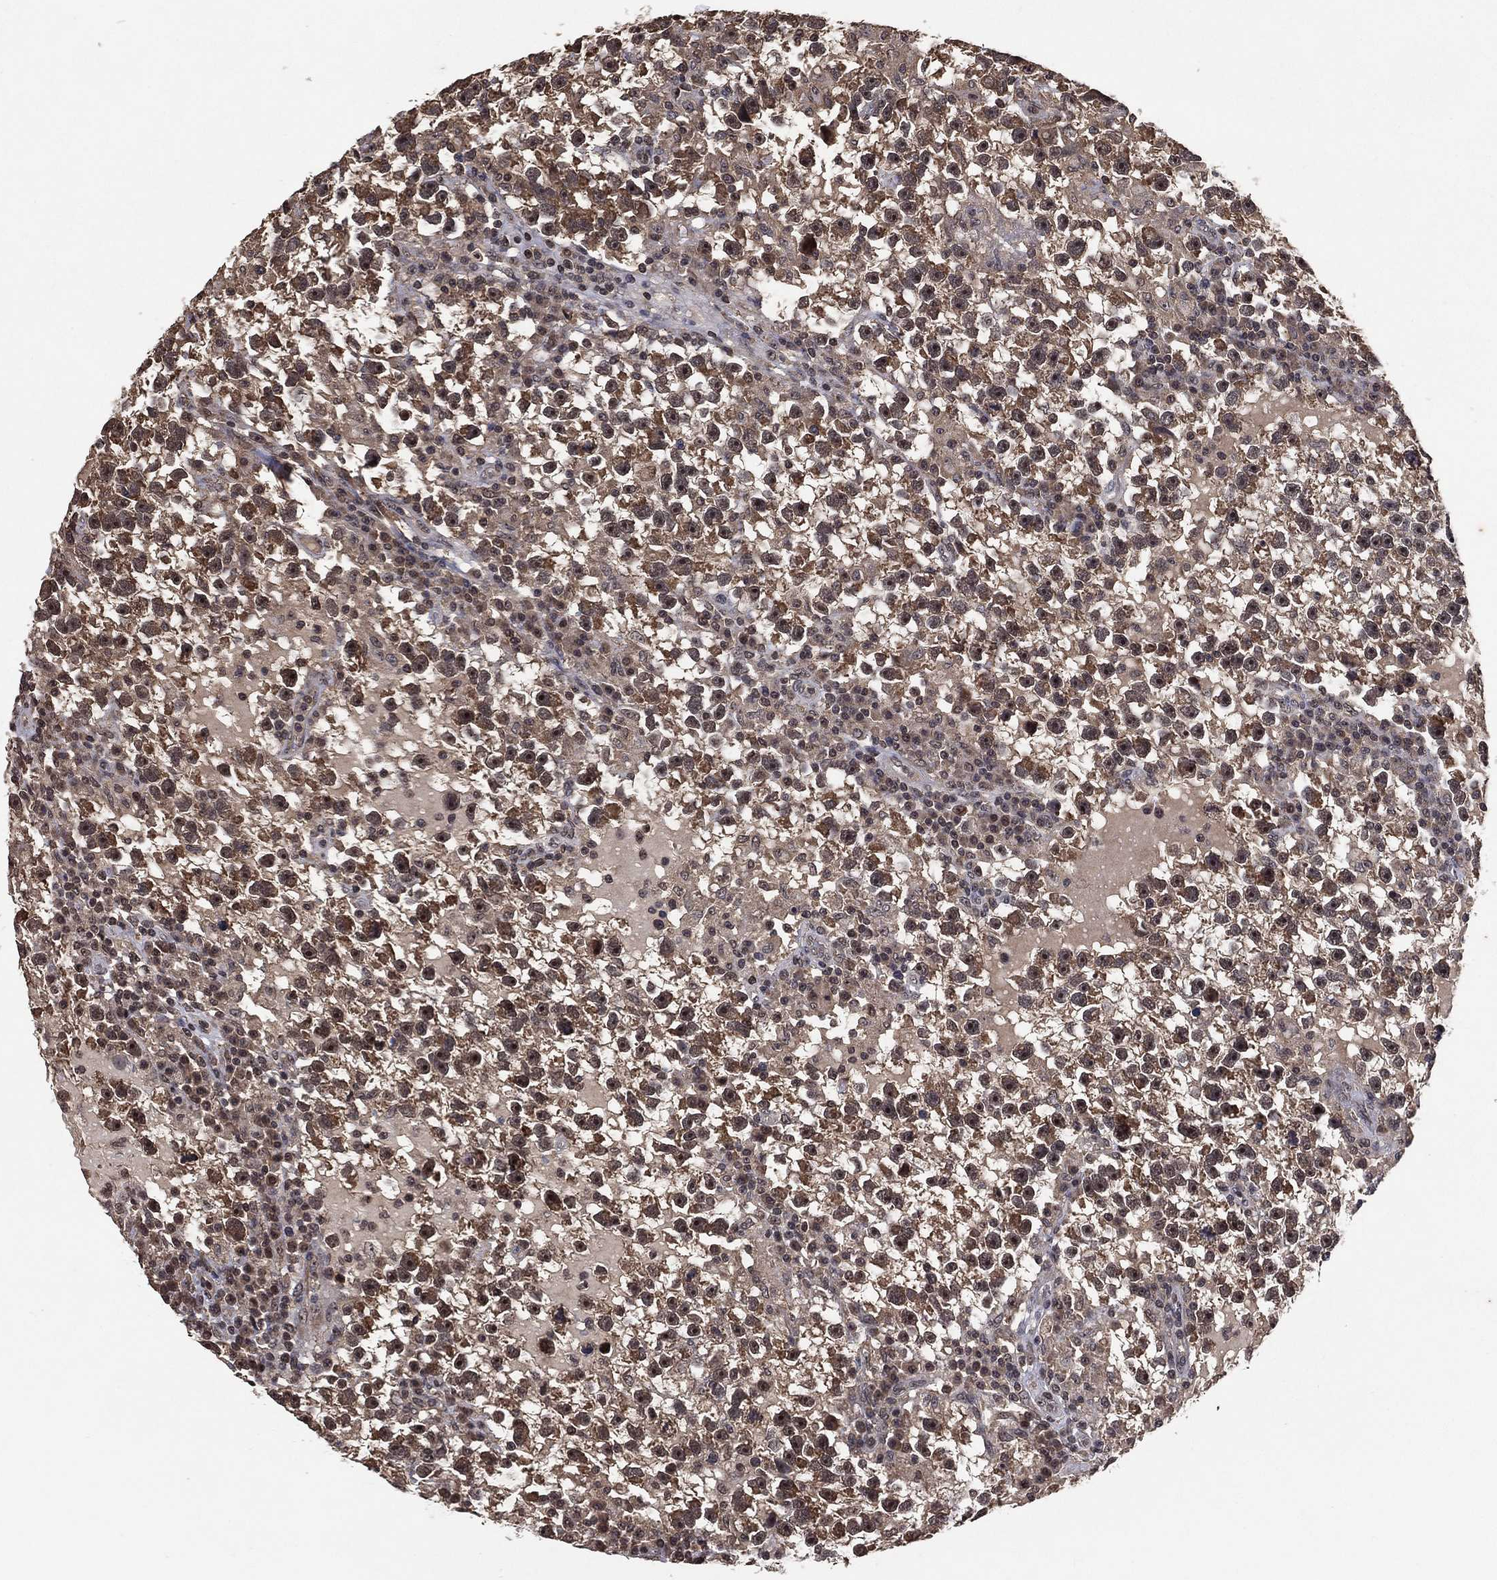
{"staining": {"intensity": "moderate", "quantity": "25%-75%", "location": "cytoplasmic/membranous"}, "tissue": "testis cancer", "cell_type": "Tumor cells", "image_type": "cancer", "snomed": [{"axis": "morphology", "description": "Seminoma, NOS"}, {"axis": "topography", "description": "Testis"}], "caption": "This is a histology image of immunohistochemistry (IHC) staining of seminoma (testis), which shows moderate staining in the cytoplasmic/membranous of tumor cells.", "gene": "NELFCD", "patient": {"sex": "male", "age": 47}}